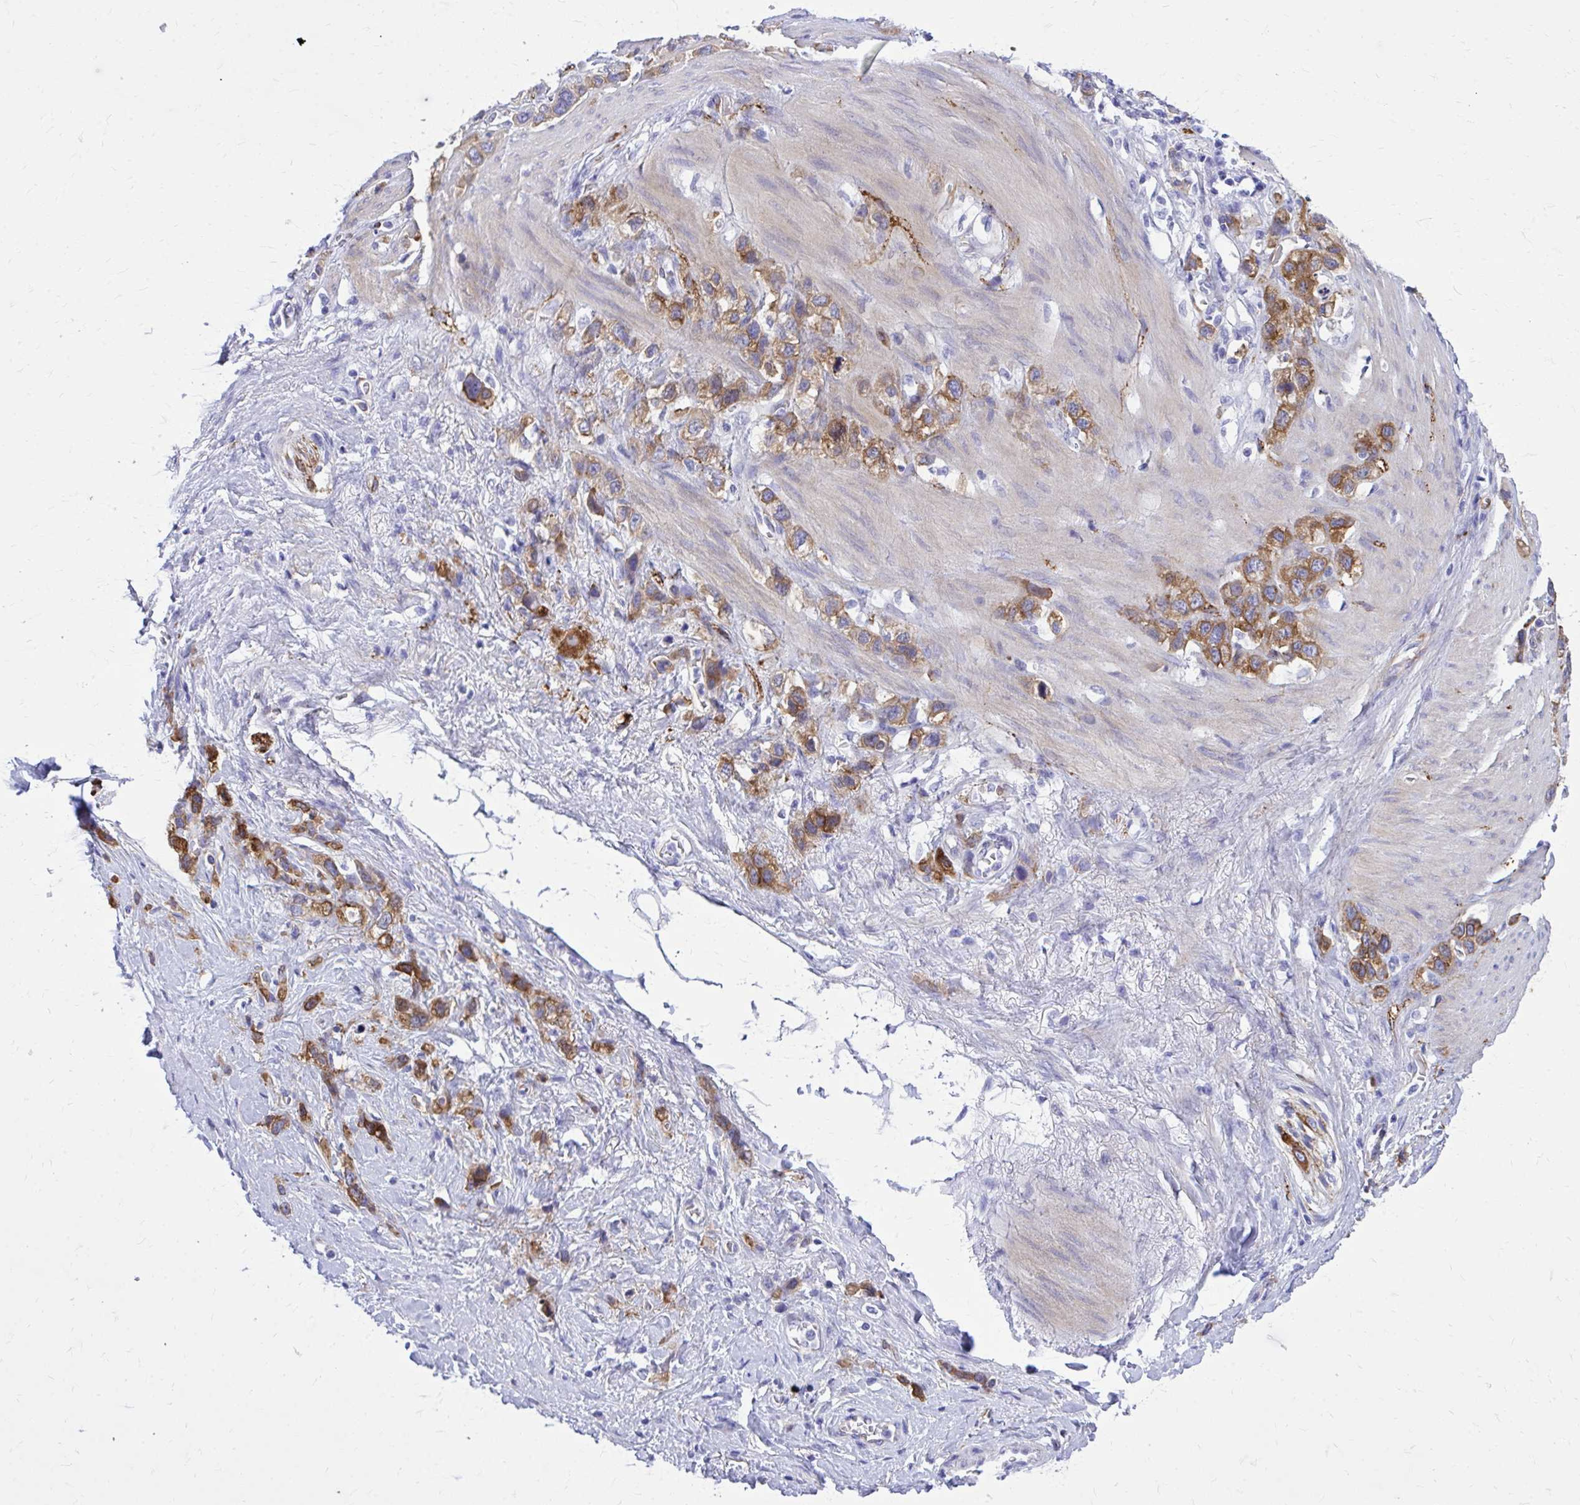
{"staining": {"intensity": "moderate", "quantity": ">75%", "location": "cytoplasmic/membranous"}, "tissue": "stomach cancer", "cell_type": "Tumor cells", "image_type": "cancer", "snomed": [{"axis": "morphology", "description": "Adenocarcinoma, NOS"}, {"axis": "topography", "description": "Stomach"}], "caption": "The immunohistochemical stain highlights moderate cytoplasmic/membranous positivity in tumor cells of stomach cancer (adenocarcinoma) tissue. (Stains: DAB (3,3'-diaminobenzidine) in brown, nuclei in blue, Microscopy: brightfield microscopy at high magnification).", "gene": "EPB41L1", "patient": {"sex": "female", "age": 65}}